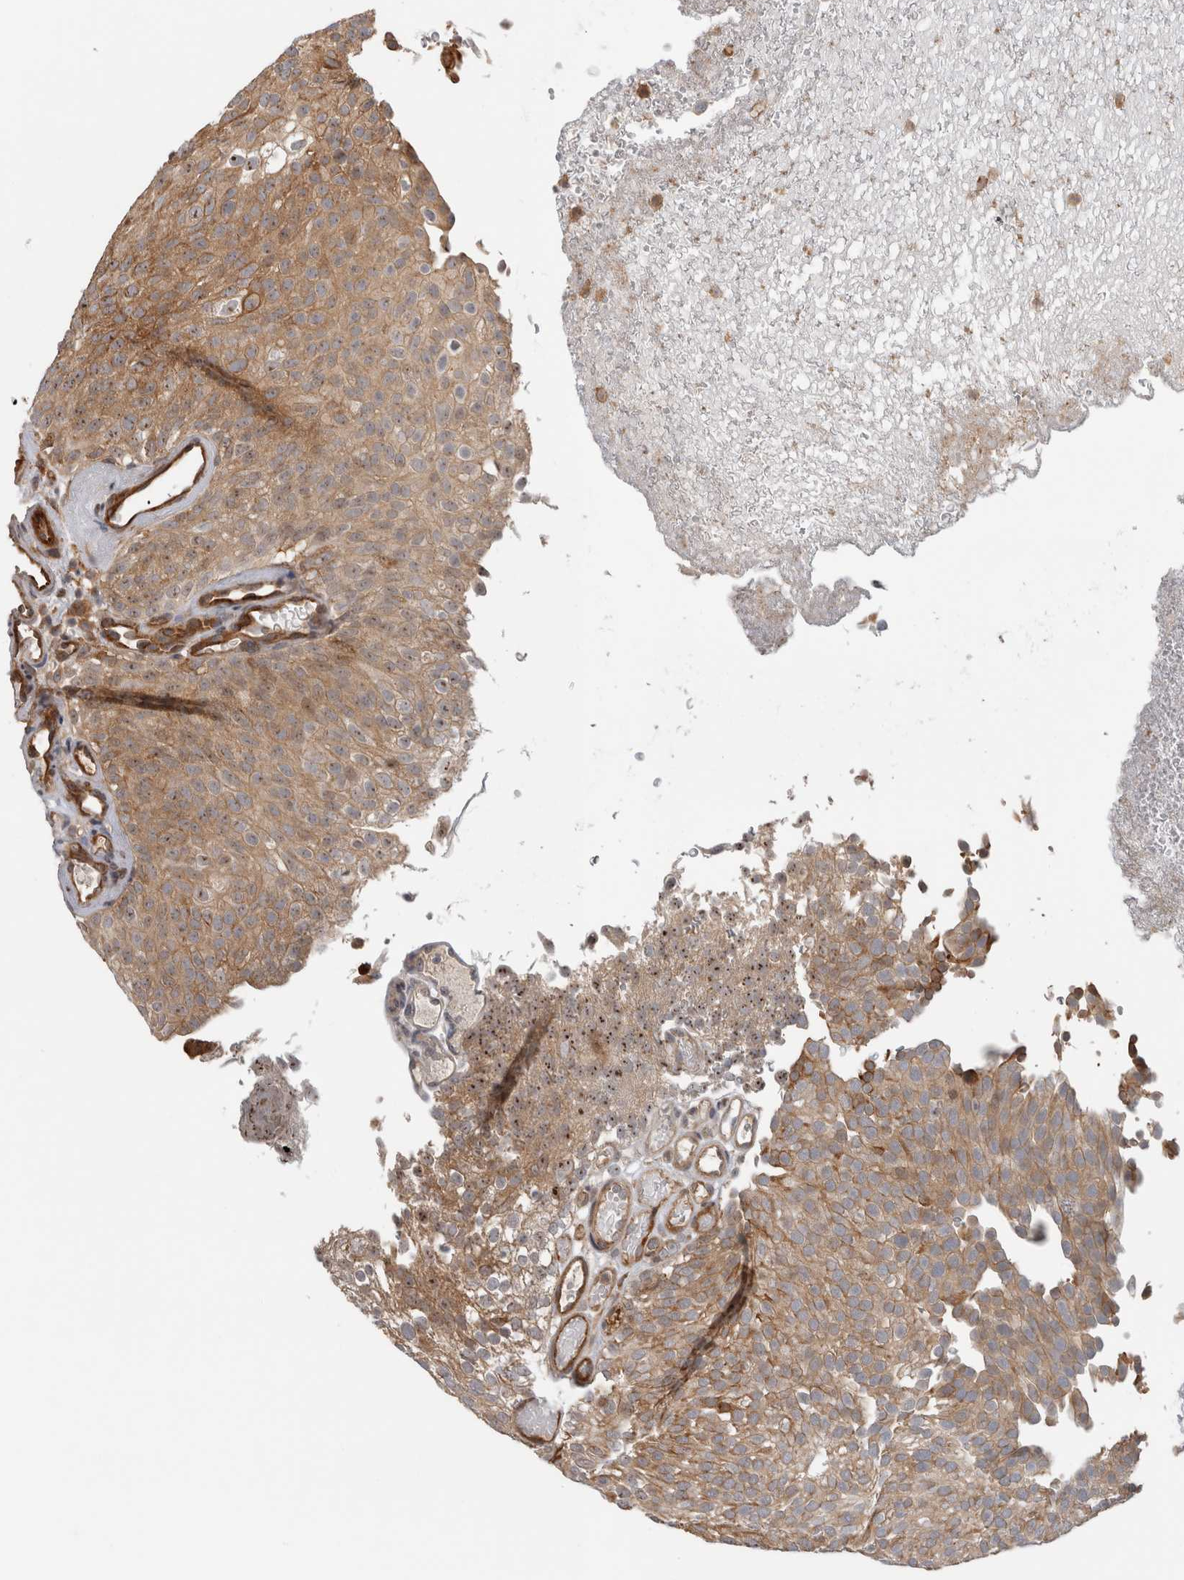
{"staining": {"intensity": "moderate", "quantity": ">75%", "location": "cytoplasmic/membranous,nuclear"}, "tissue": "urothelial cancer", "cell_type": "Tumor cells", "image_type": "cancer", "snomed": [{"axis": "morphology", "description": "Urothelial carcinoma, Low grade"}, {"axis": "topography", "description": "Urinary bladder"}], "caption": "Immunohistochemistry (IHC) (DAB (3,3'-diaminobenzidine)) staining of human urothelial cancer exhibits moderate cytoplasmic/membranous and nuclear protein positivity in approximately >75% of tumor cells.", "gene": "WASF2", "patient": {"sex": "male", "age": 78}}